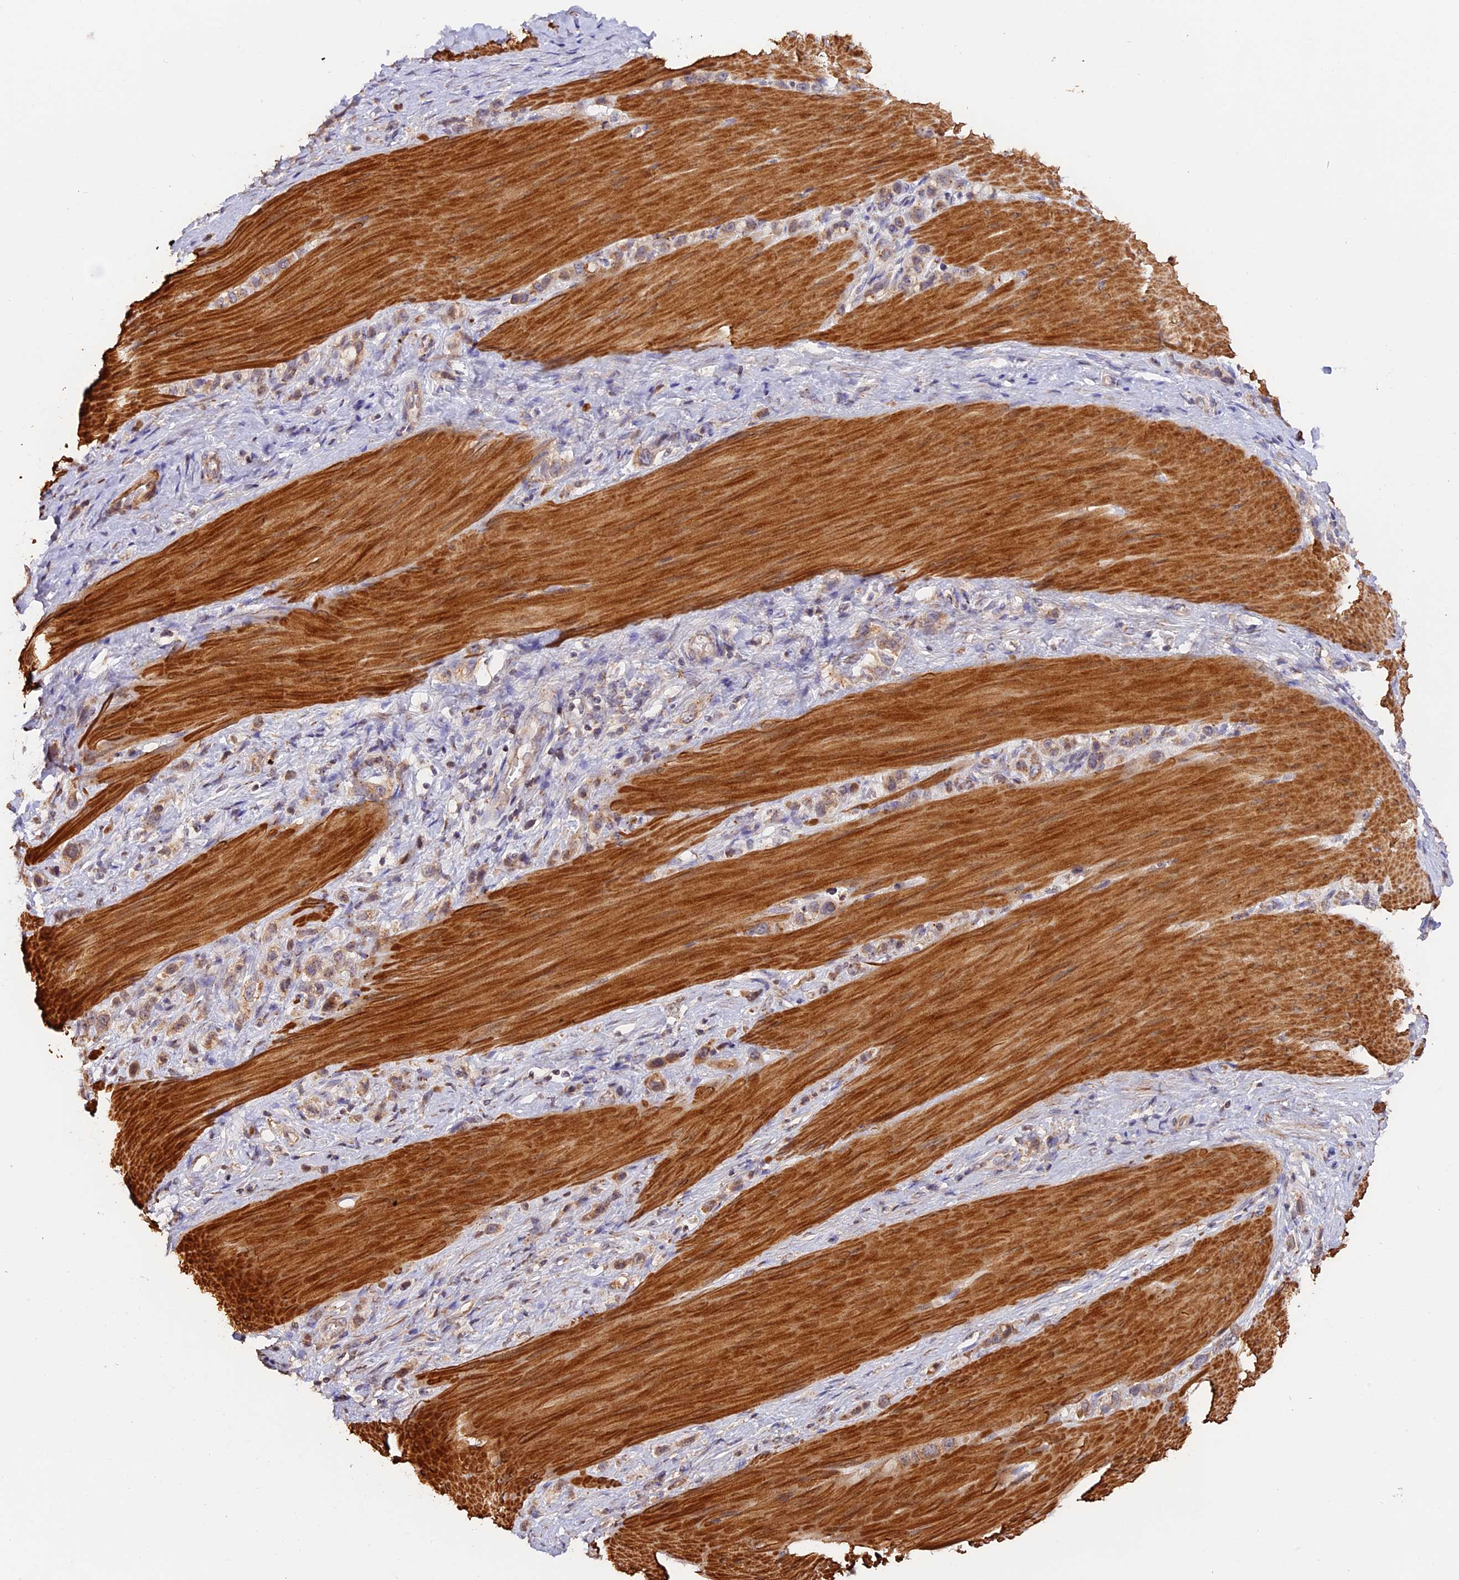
{"staining": {"intensity": "weak", "quantity": "25%-75%", "location": "cytoplasmic/membranous"}, "tissue": "stomach cancer", "cell_type": "Tumor cells", "image_type": "cancer", "snomed": [{"axis": "morphology", "description": "Adenocarcinoma, NOS"}, {"axis": "topography", "description": "Stomach"}], "caption": "DAB (3,3'-diaminobenzidine) immunohistochemical staining of stomach cancer (adenocarcinoma) displays weak cytoplasmic/membranous protein expression in approximately 25%-75% of tumor cells.", "gene": "TANGO6", "patient": {"sex": "female", "age": 65}}